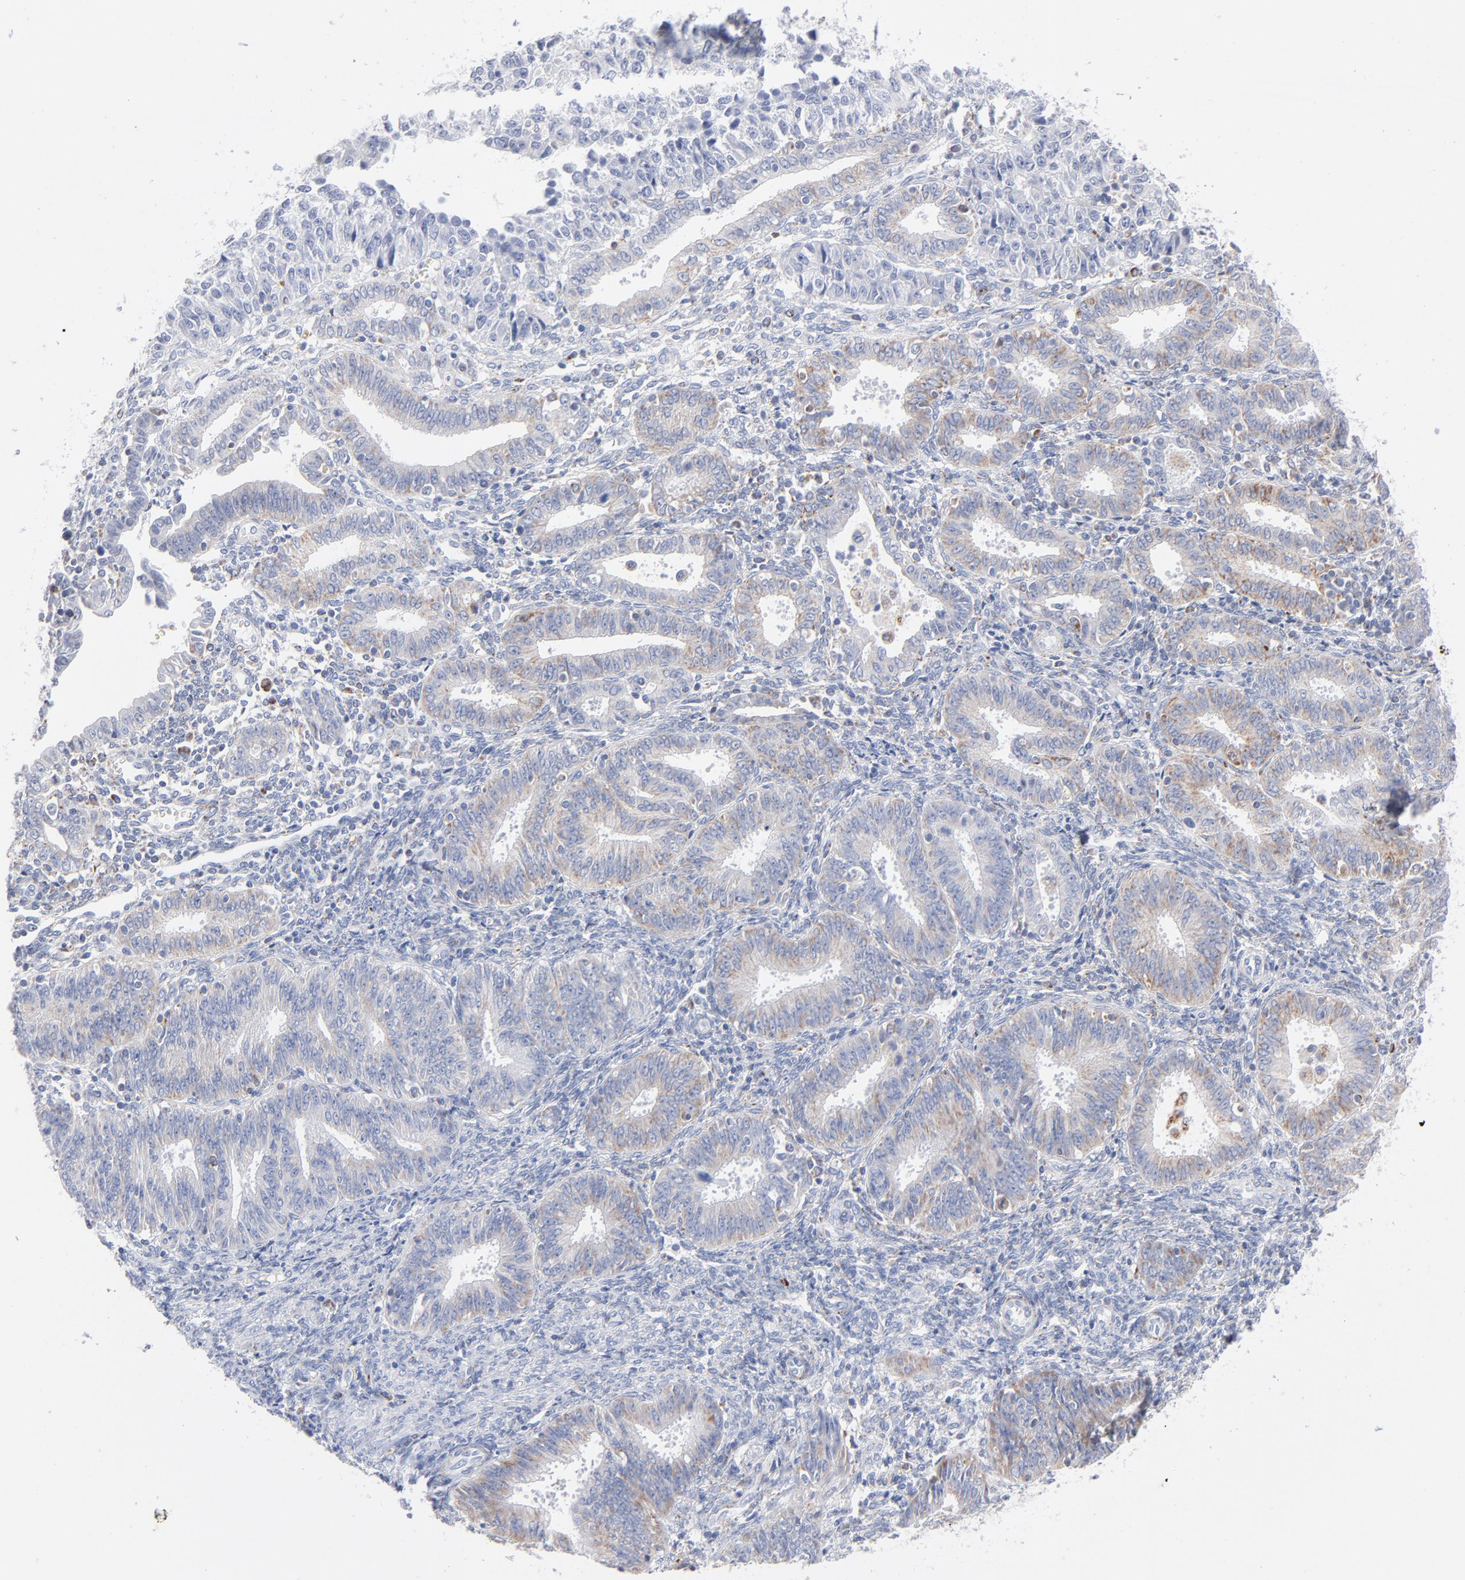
{"staining": {"intensity": "weak", "quantity": "<25%", "location": "cytoplasmic/membranous"}, "tissue": "endometrial cancer", "cell_type": "Tumor cells", "image_type": "cancer", "snomed": [{"axis": "morphology", "description": "Adenocarcinoma, NOS"}, {"axis": "topography", "description": "Endometrium"}], "caption": "This is a micrograph of immunohistochemistry (IHC) staining of endometrial adenocarcinoma, which shows no staining in tumor cells.", "gene": "CHCHD10", "patient": {"sex": "female", "age": 42}}